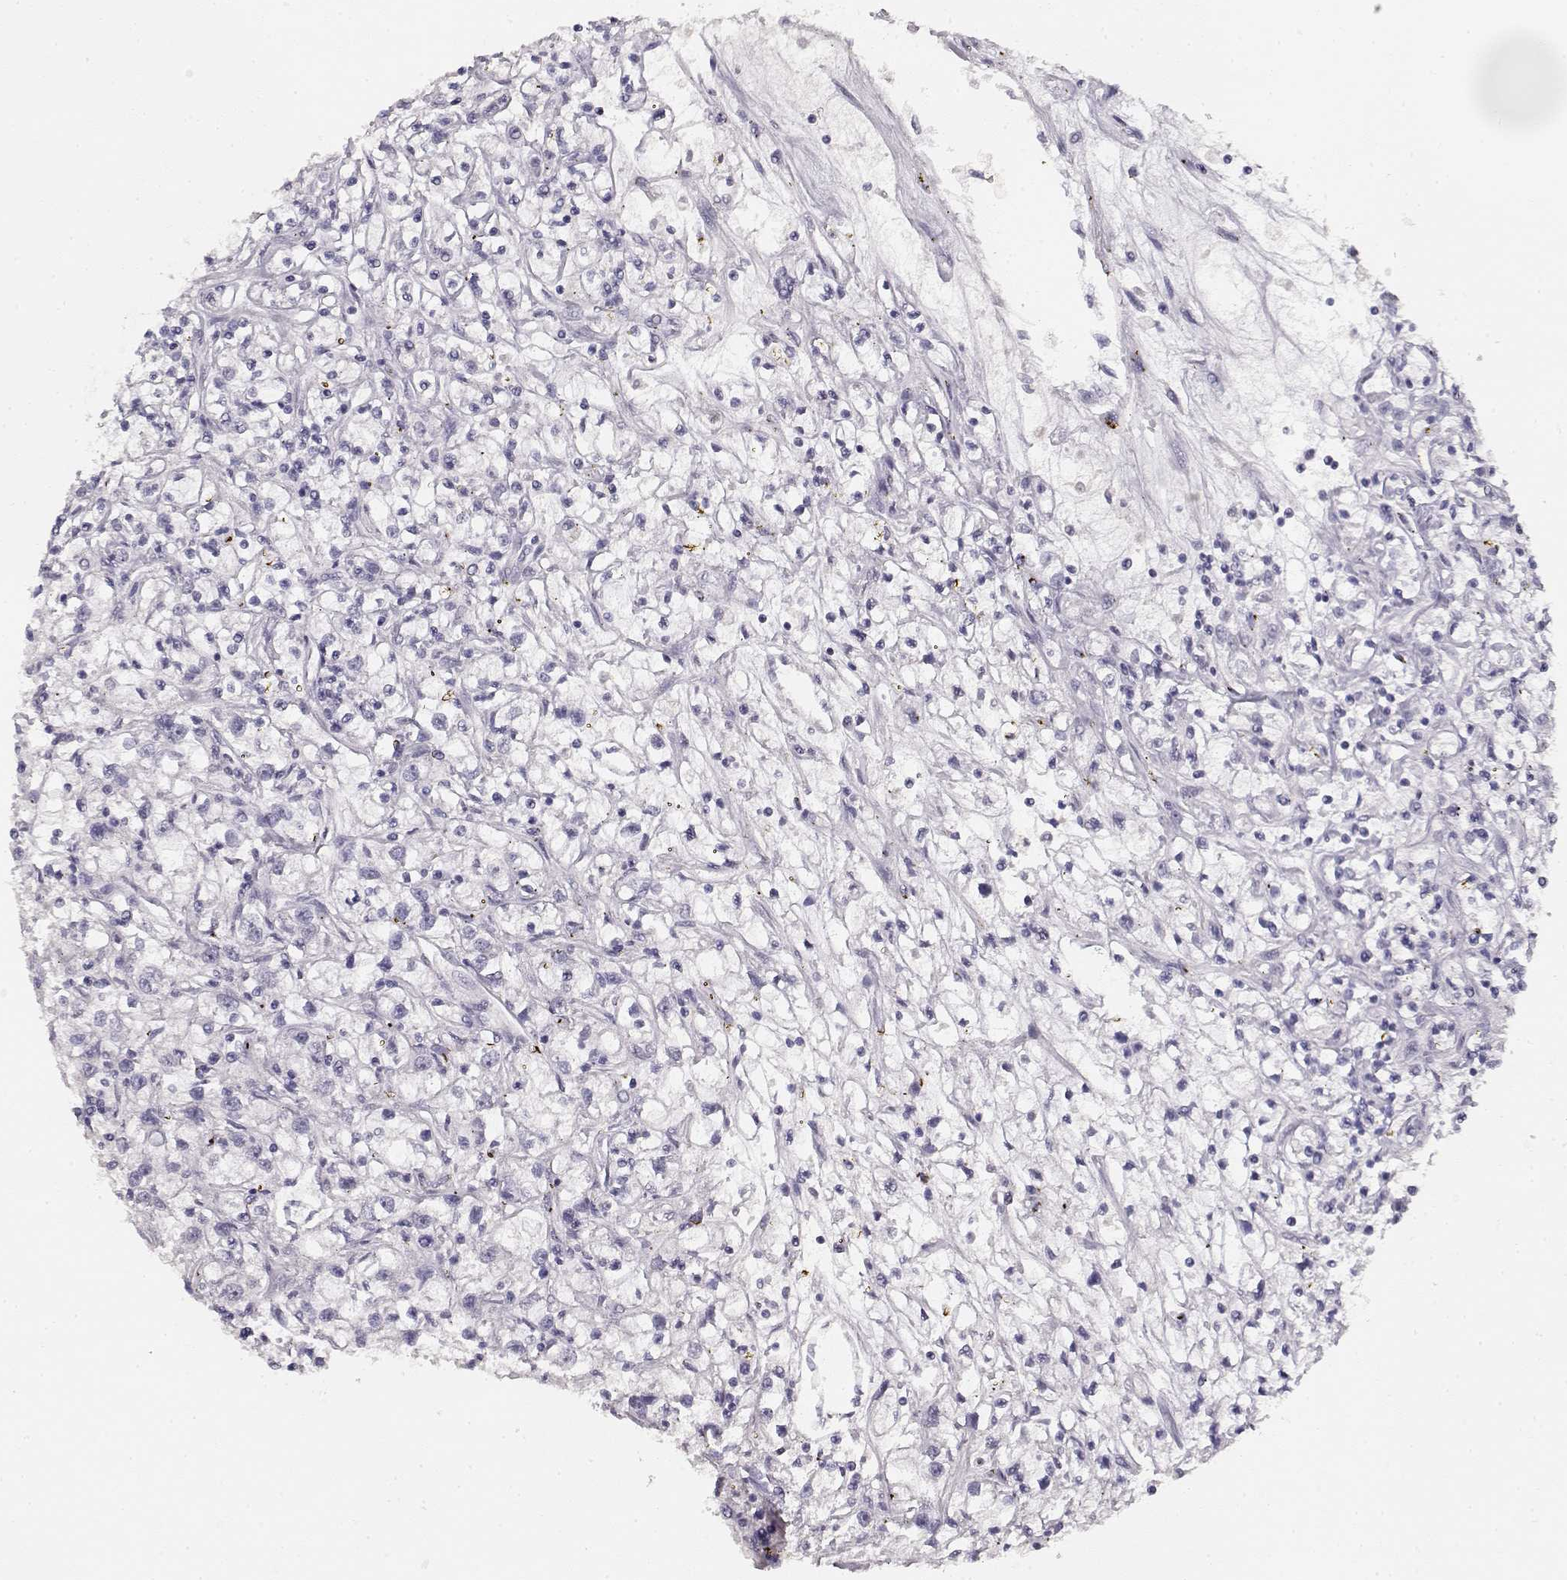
{"staining": {"intensity": "negative", "quantity": "none", "location": "none"}, "tissue": "renal cancer", "cell_type": "Tumor cells", "image_type": "cancer", "snomed": [{"axis": "morphology", "description": "Adenocarcinoma, NOS"}, {"axis": "topography", "description": "Kidney"}], "caption": "The histopathology image demonstrates no staining of tumor cells in renal cancer.", "gene": "TPH2", "patient": {"sex": "female", "age": 59}}